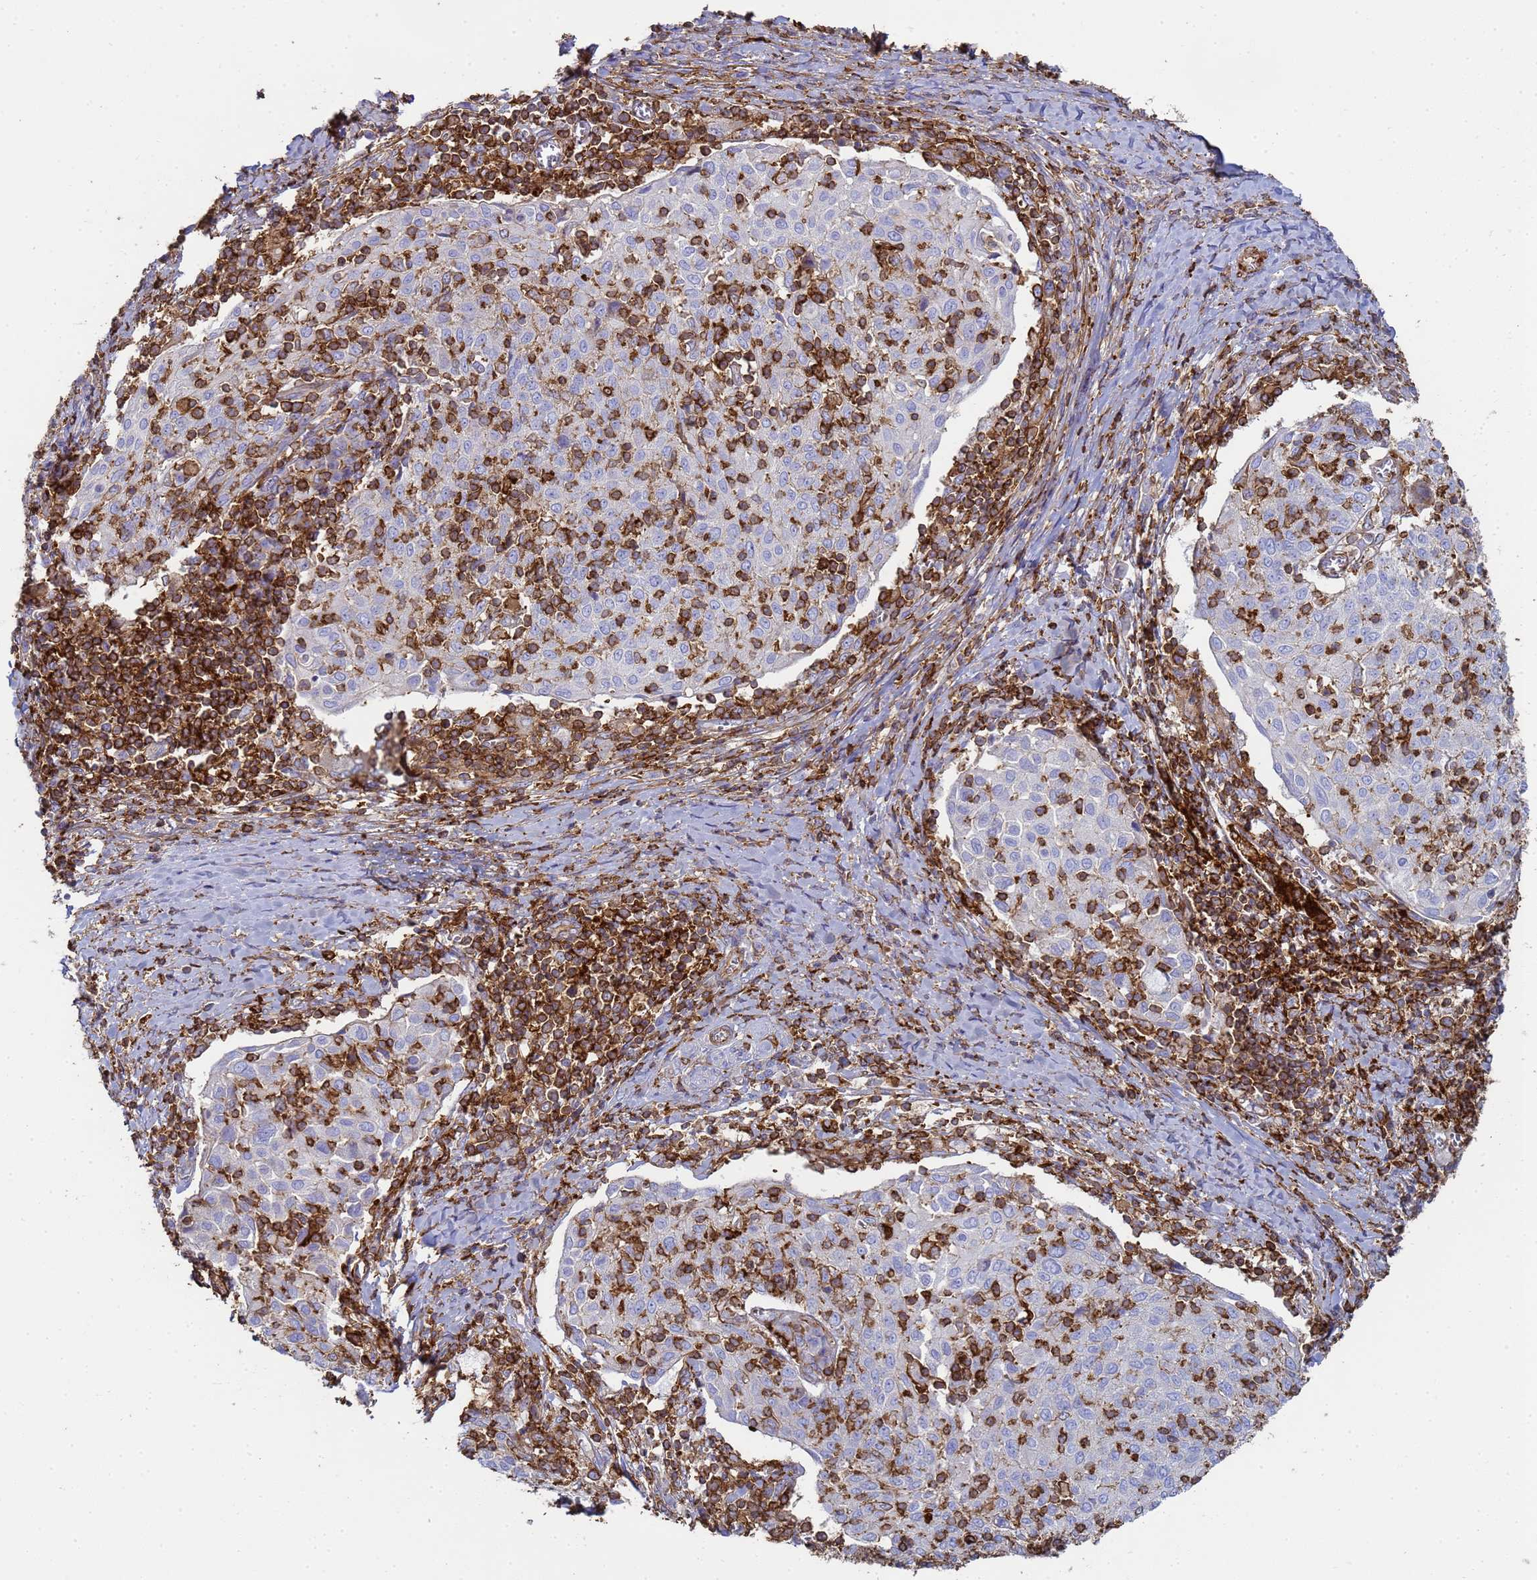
{"staining": {"intensity": "negative", "quantity": "none", "location": "none"}, "tissue": "cervical cancer", "cell_type": "Tumor cells", "image_type": "cancer", "snomed": [{"axis": "morphology", "description": "Squamous cell carcinoma, NOS"}, {"axis": "topography", "description": "Cervix"}], "caption": "An immunohistochemistry (IHC) image of cervical cancer (squamous cell carcinoma) is shown. There is no staining in tumor cells of cervical cancer (squamous cell carcinoma).", "gene": "ACTB", "patient": {"sex": "female", "age": 52}}